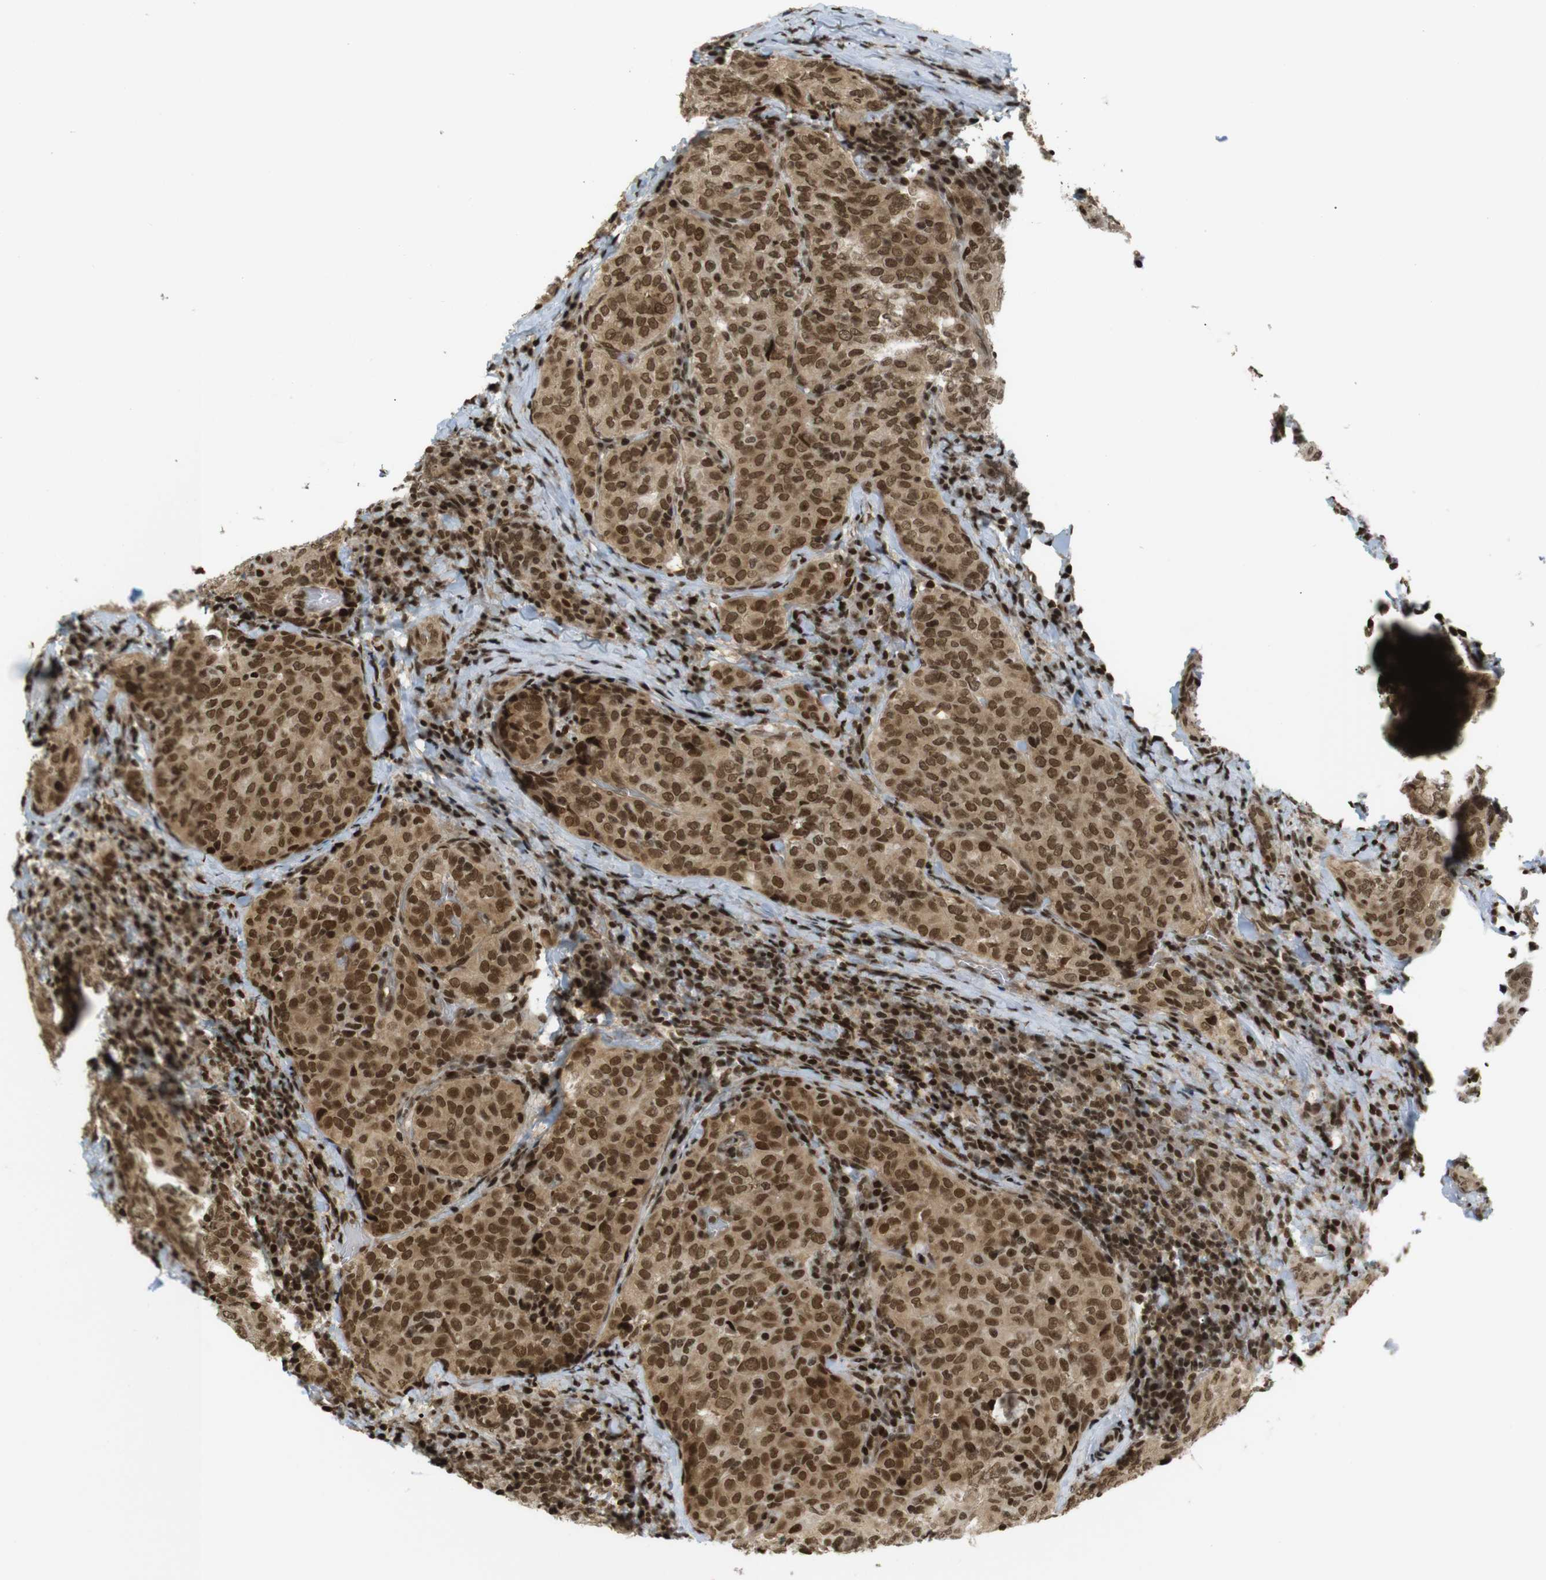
{"staining": {"intensity": "moderate", "quantity": ">75%", "location": "cytoplasmic/membranous,nuclear"}, "tissue": "thyroid cancer", "cell_type": "Tumor cells", "image_type": "cancer", "snomed": [{"axis": "morphology", "description": "Normal tissue, NOS"}, {"axis": "morphology", "description": "Papillary adenocarcinoma, NOS"}, {"axis": "topography", "description": "Thyroid gland"}], "caption": "Papillary adenocarcinoma (thyroid) was stained to show a protein in brown. There is medium levels of moderate cytoplasmic/membranous and nuclear positivity in approximately >75% of tumor cells.", "gene": "RUVBL2", "patient": {"sex": "female", "age": 30}}